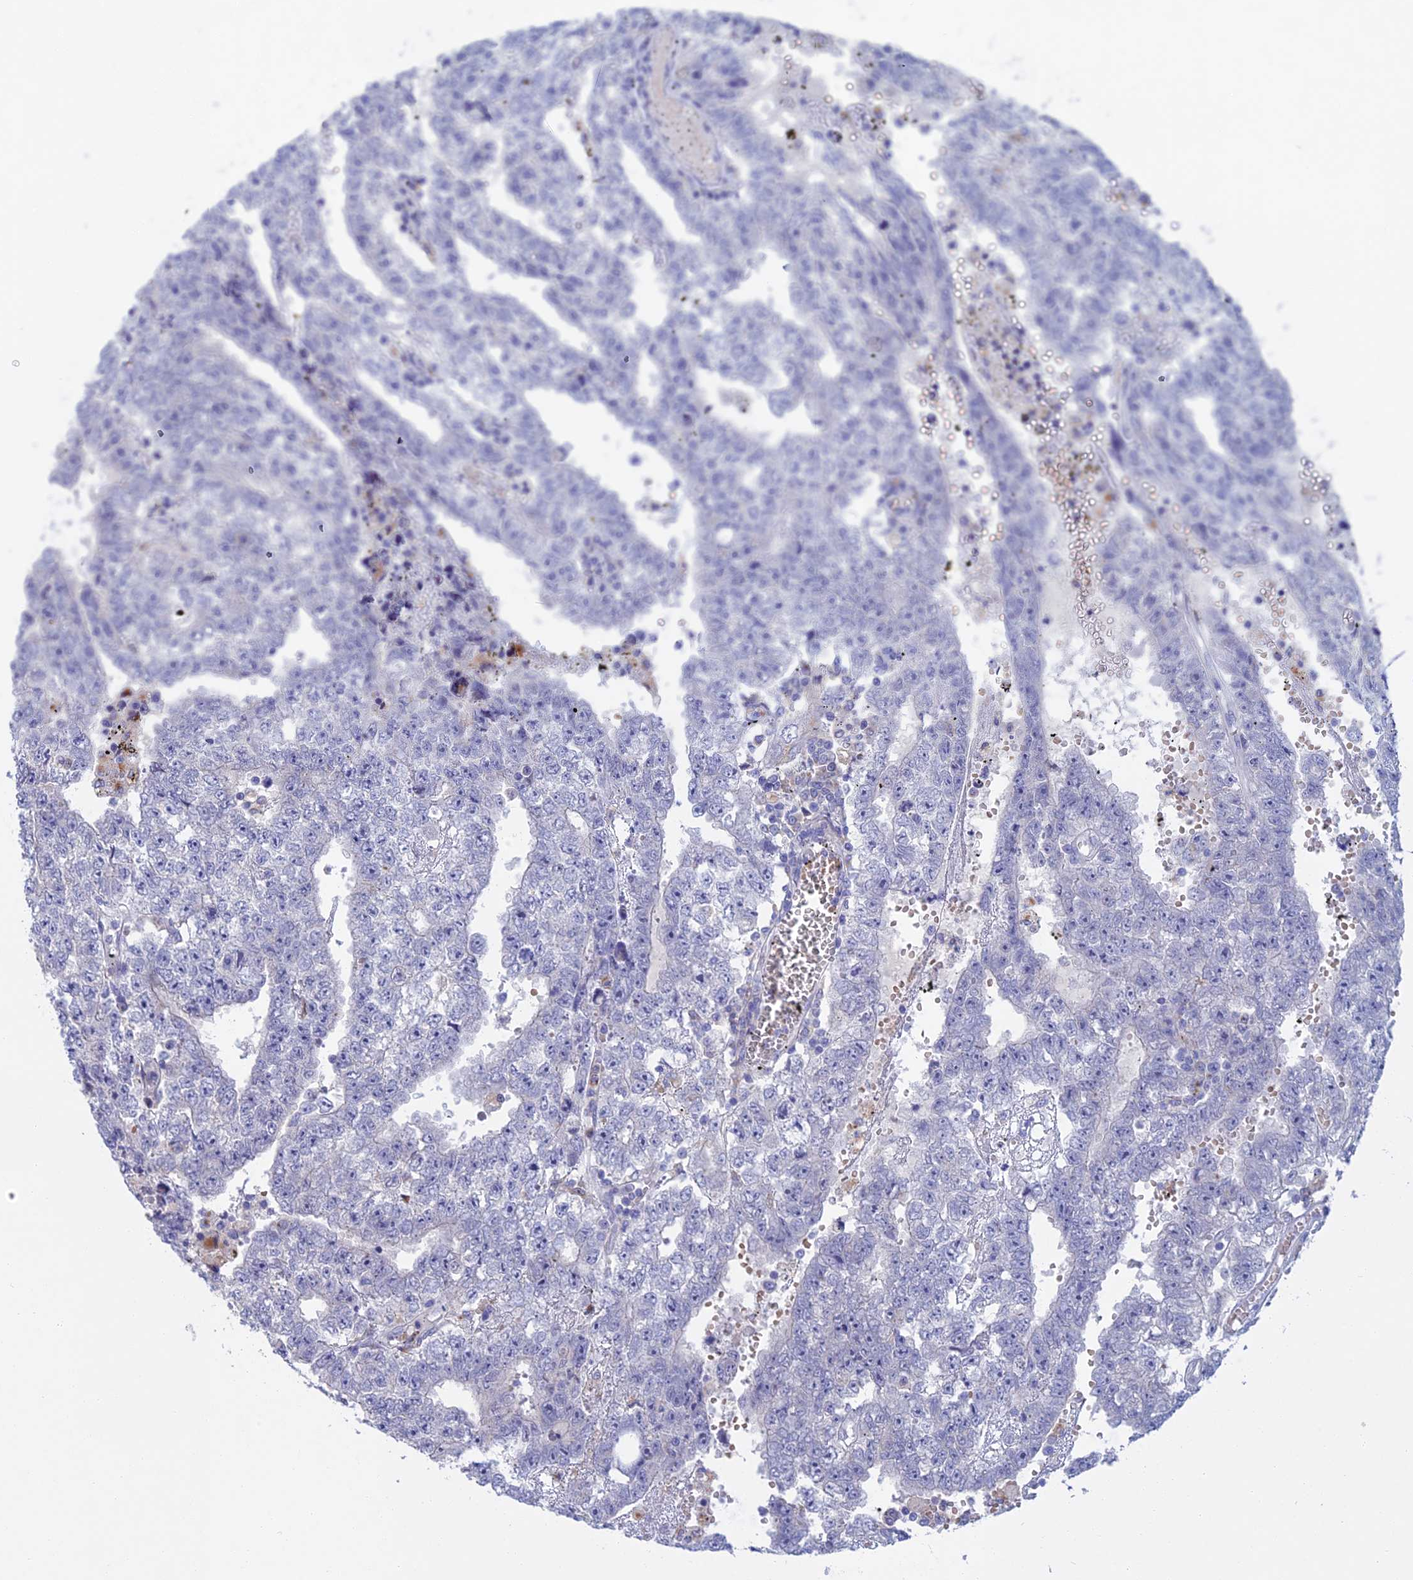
{"staining": {"intensity": "negative", "quantity": "none", "location": "none"}, "tissue": "testis cancer", "cell_type": "Tumor cells", "image_type": "cancer", "snomed": [{"axis": "morphology", "description": "Carcinoma, Embryonal, NOS"}, {"axis": "topography", "description": "Testis"}], "caption": "Tumor cells show no significant protein positivity in embryonal carcinoma (testis). (DAB IHC visualized using brightfield microscopy, high magnification).", "gene": "SLC2A6", "patient": {"sex": "male", "age": 25}}